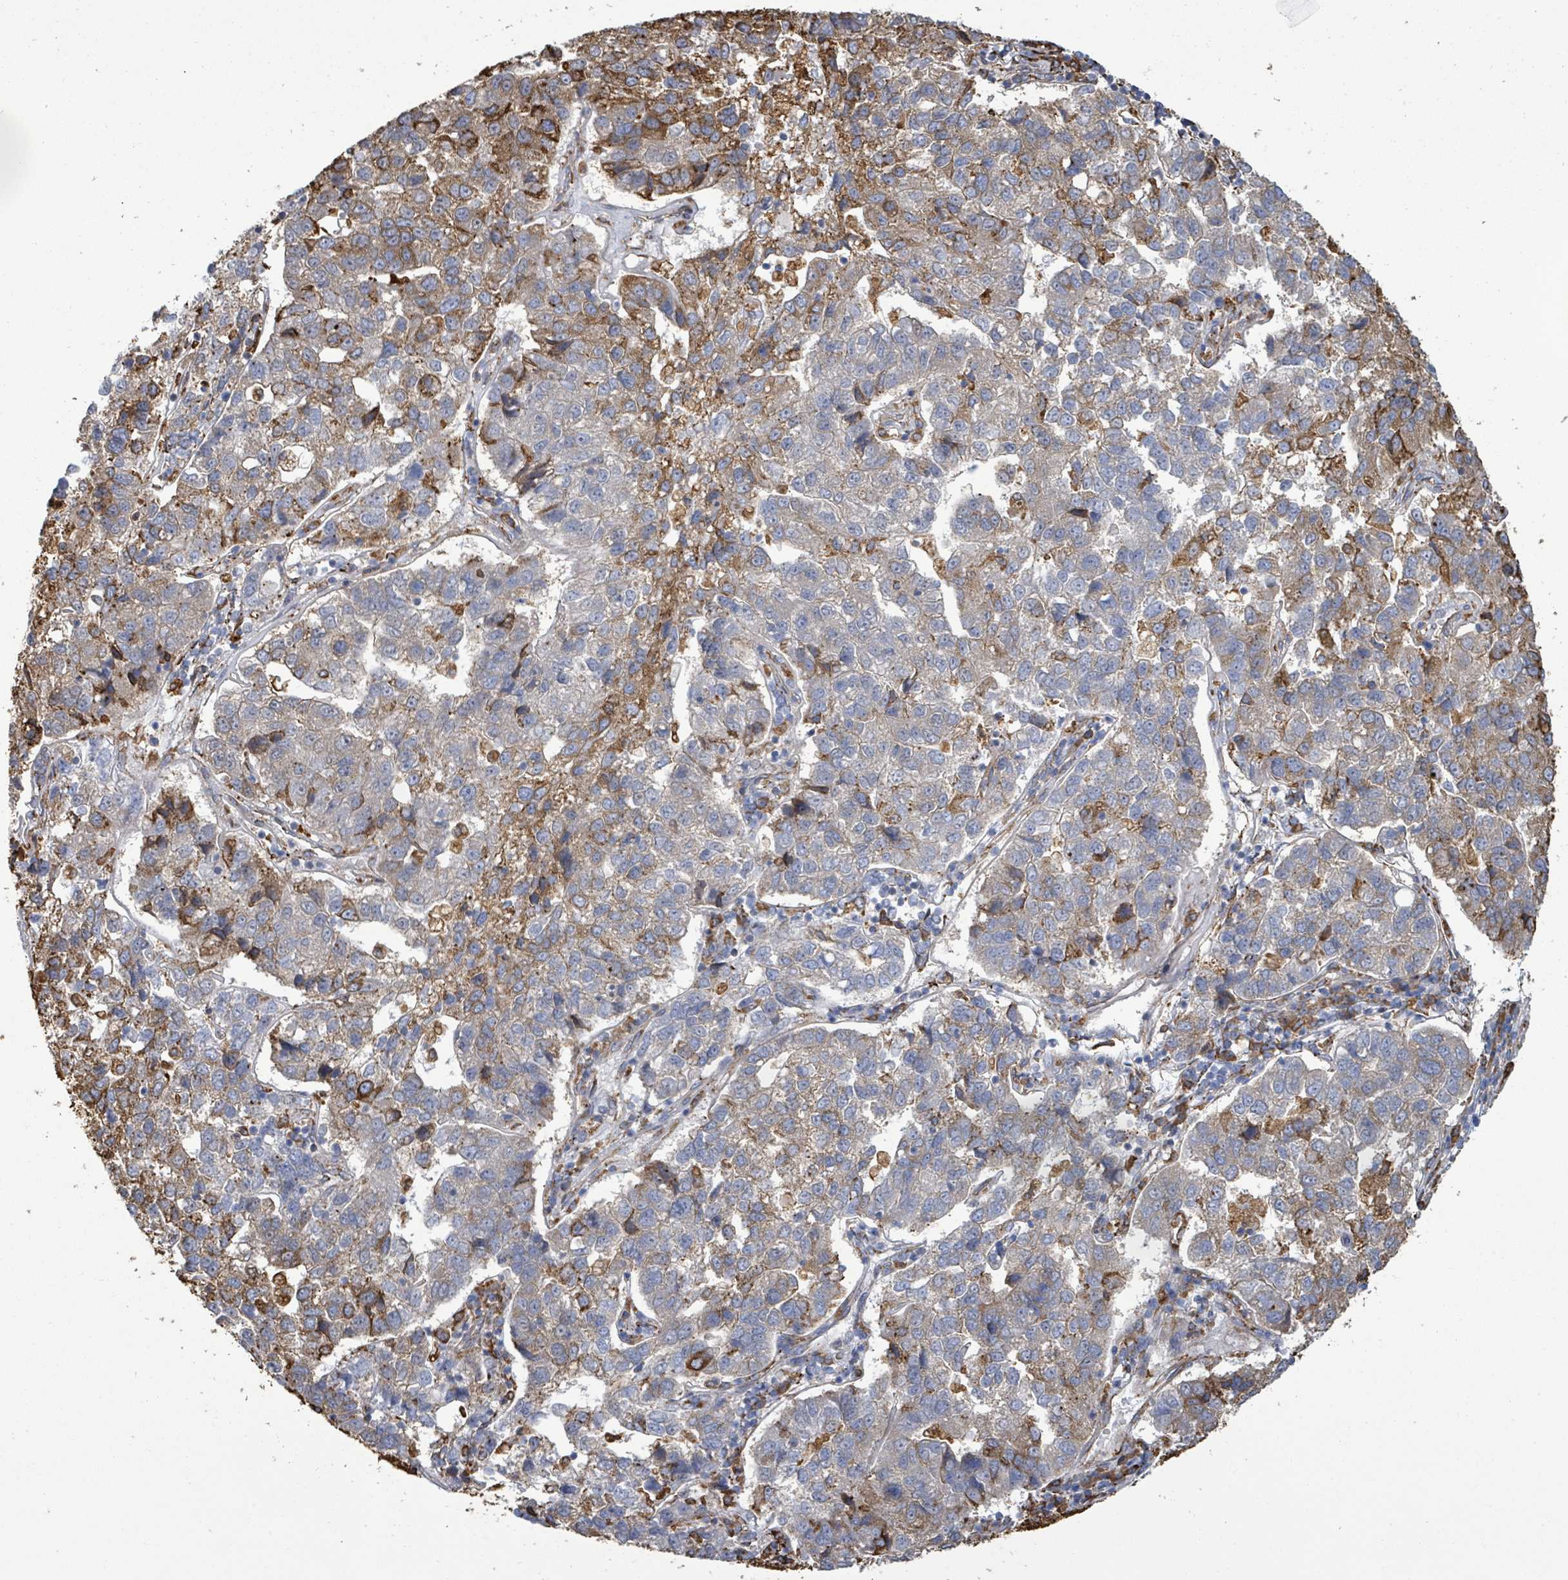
{"staining": {"intensity": "moderate", "quantity": "<25%", "location": "cytoplasmic/membranous"}, "tissue": "pancreatic cancer", "cell_type": "Tumor cells", "image_type": "cancer", "snomed": [{"axis": "morphology", "description": "Adenocarcinoma, NOS"}, {"axis": "topography", "description": "Pancreas"}], "caption": "Protein staining reveals moderate cytoplasmic/membranous positivity in about <25% of tumor cells in pancreatic cancer (adenocarcinoma).", "gene": "RFPL4A", "patient": {"sex": "female", "age": 61}}